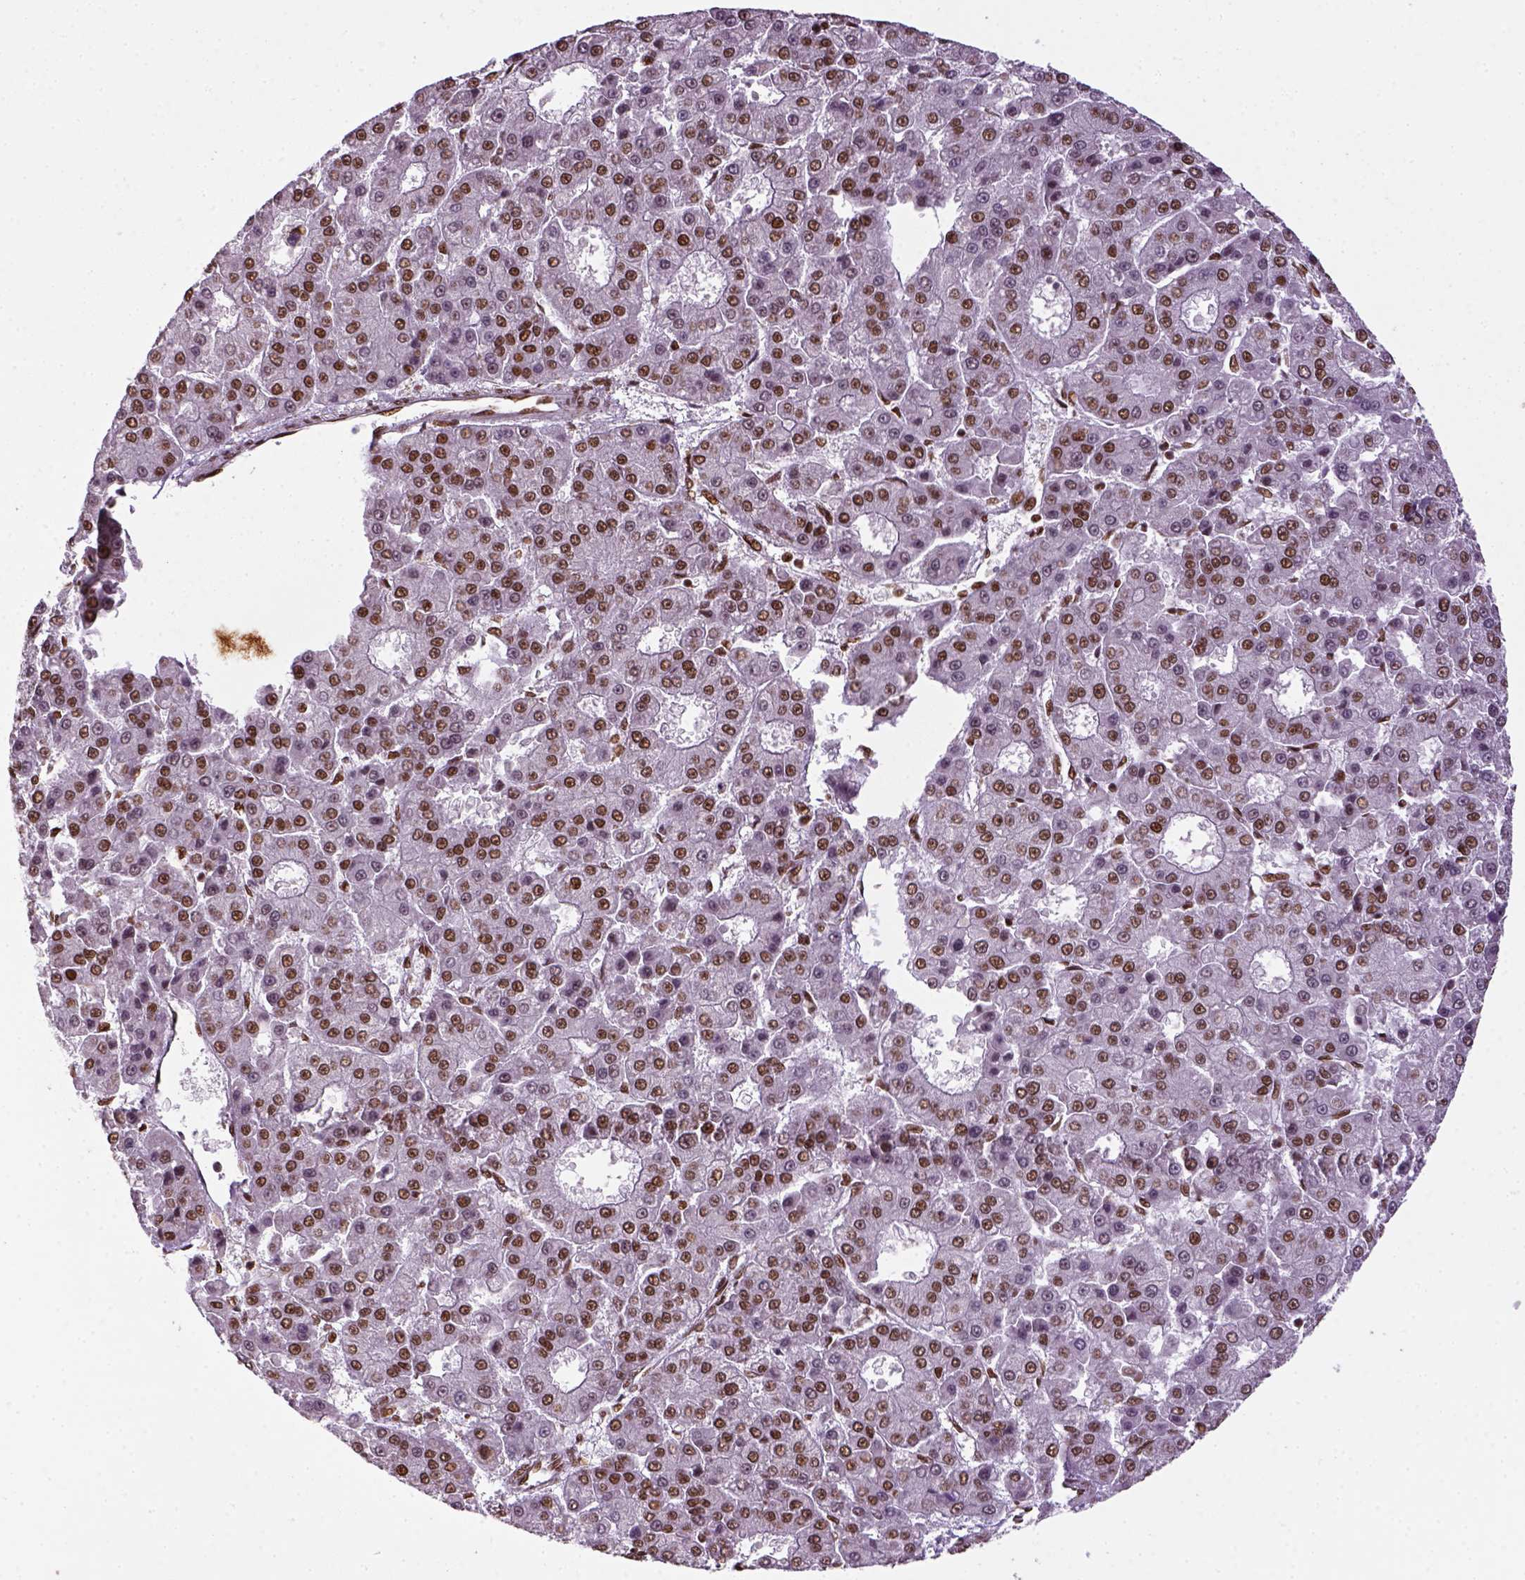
{"staining": {"intensity": "moderate", "quantity": "25%-75%", "location": "nuclear"}, "tissue": "liver cancer", "cell_type": "Tumor cells", "image_type": "cancer", "snomed": [{"axis": "morphology", "description": "Carcinoma, Hepatocellular, NOS"}, {"axis": "topography", "description": "Liver"}], "caption": "A micrograph of human hepatocellular carcinoma (liver) stained for a protein reveals moderate nuclear brown staining in tumor cells. (brown staining indicates protein expression, while blue staining denotes nuclei).", "gene": "CCAR1", "patient": {"sex": "male", "age": 70}}